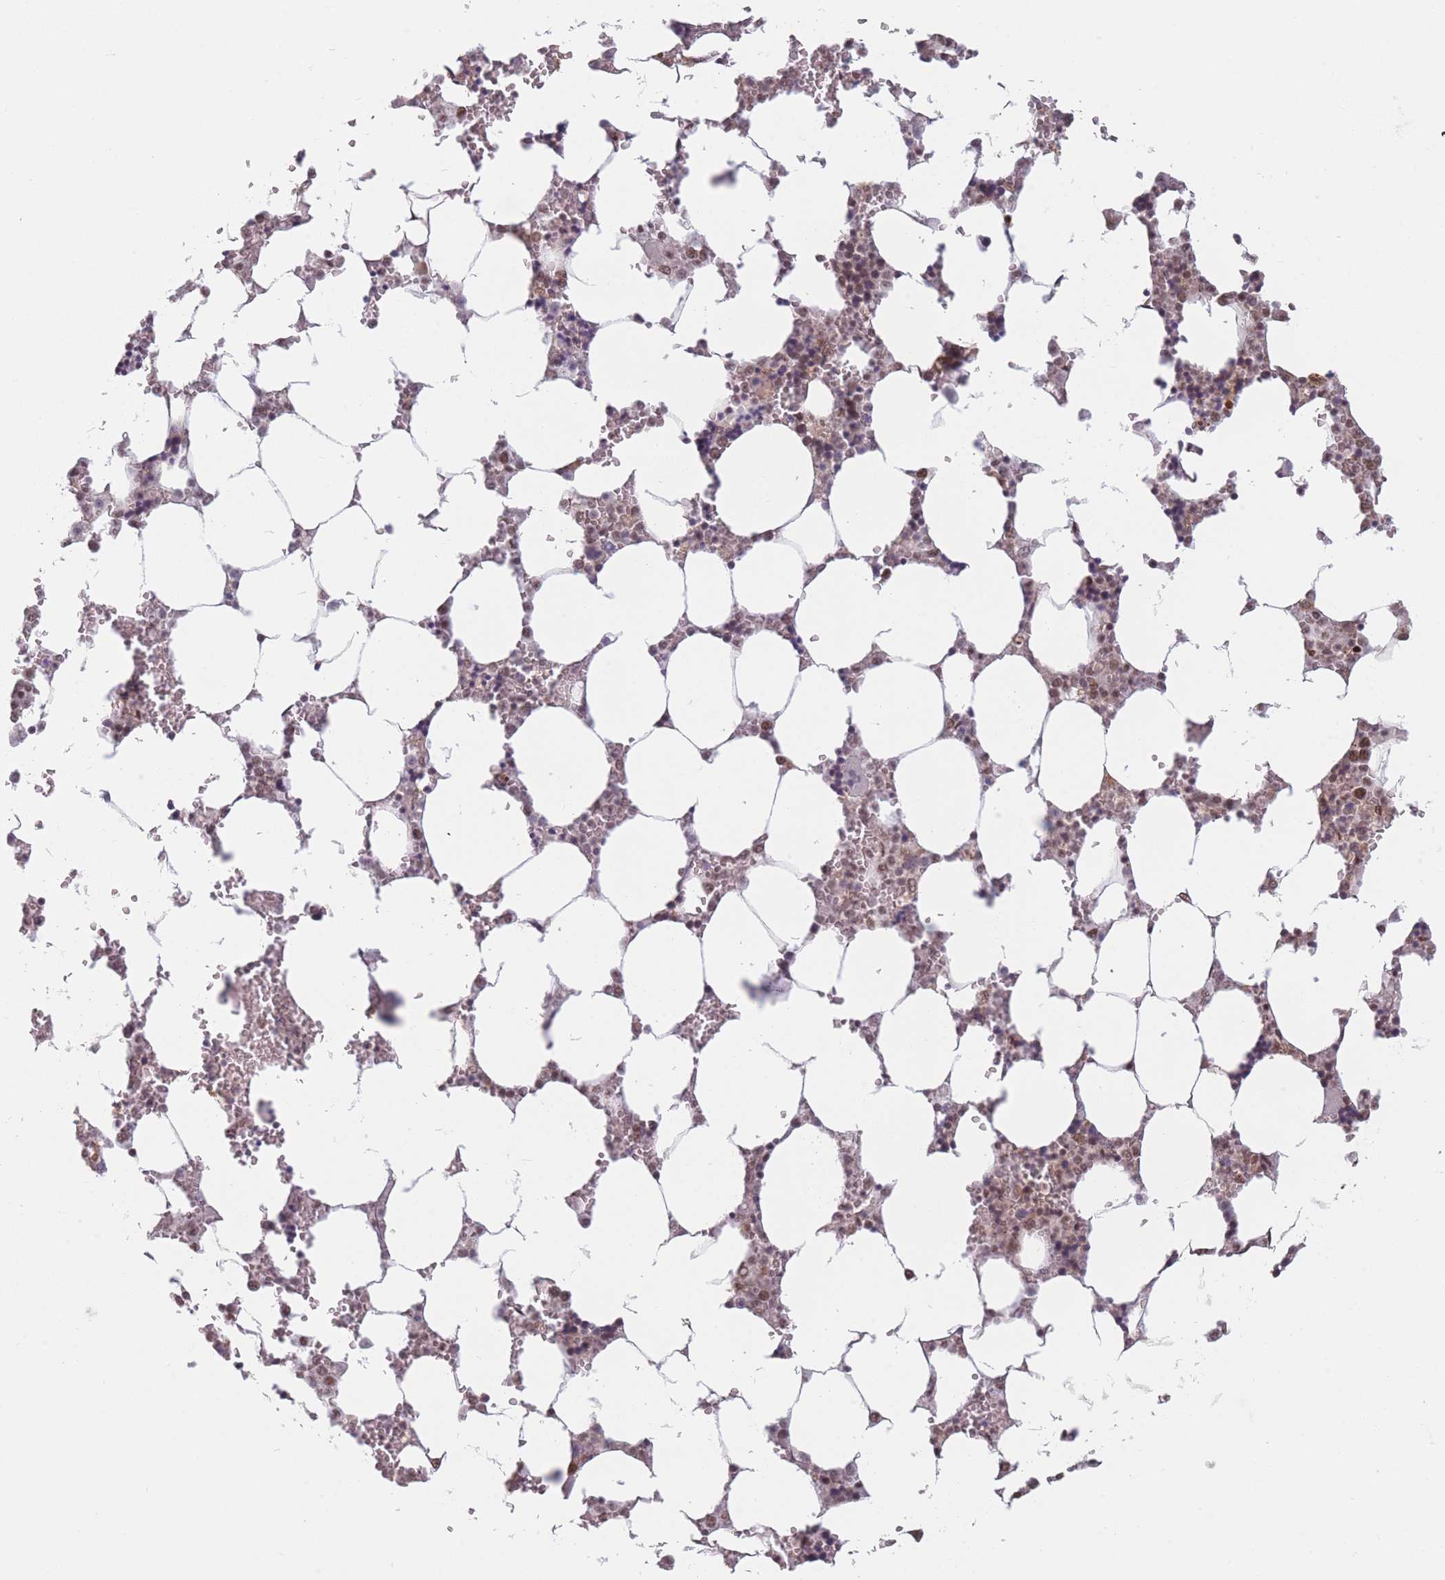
{"staining": {"intensity": "moderate", "quantity": "25%-75%", "location": "nuclear"}, "tissue": "bone marrow", "cell_type": "Hematopoietic cells", "image_type": "normal", "snomed": [{"axis": "morphology", "description": "Normal tissue, NOS"}, {"axis": "topography", "description": "Bone marrow"}], "caption": "Immunohistochemical staining of benign human bone marrow displays moderate nuclear protein staining in about 25%-75% of hematopoietic cells. (IHC, brightfield microscopy, high magnification).", "gene": "SUPT6H", "patient": {"sex": "male", "age": 64}}